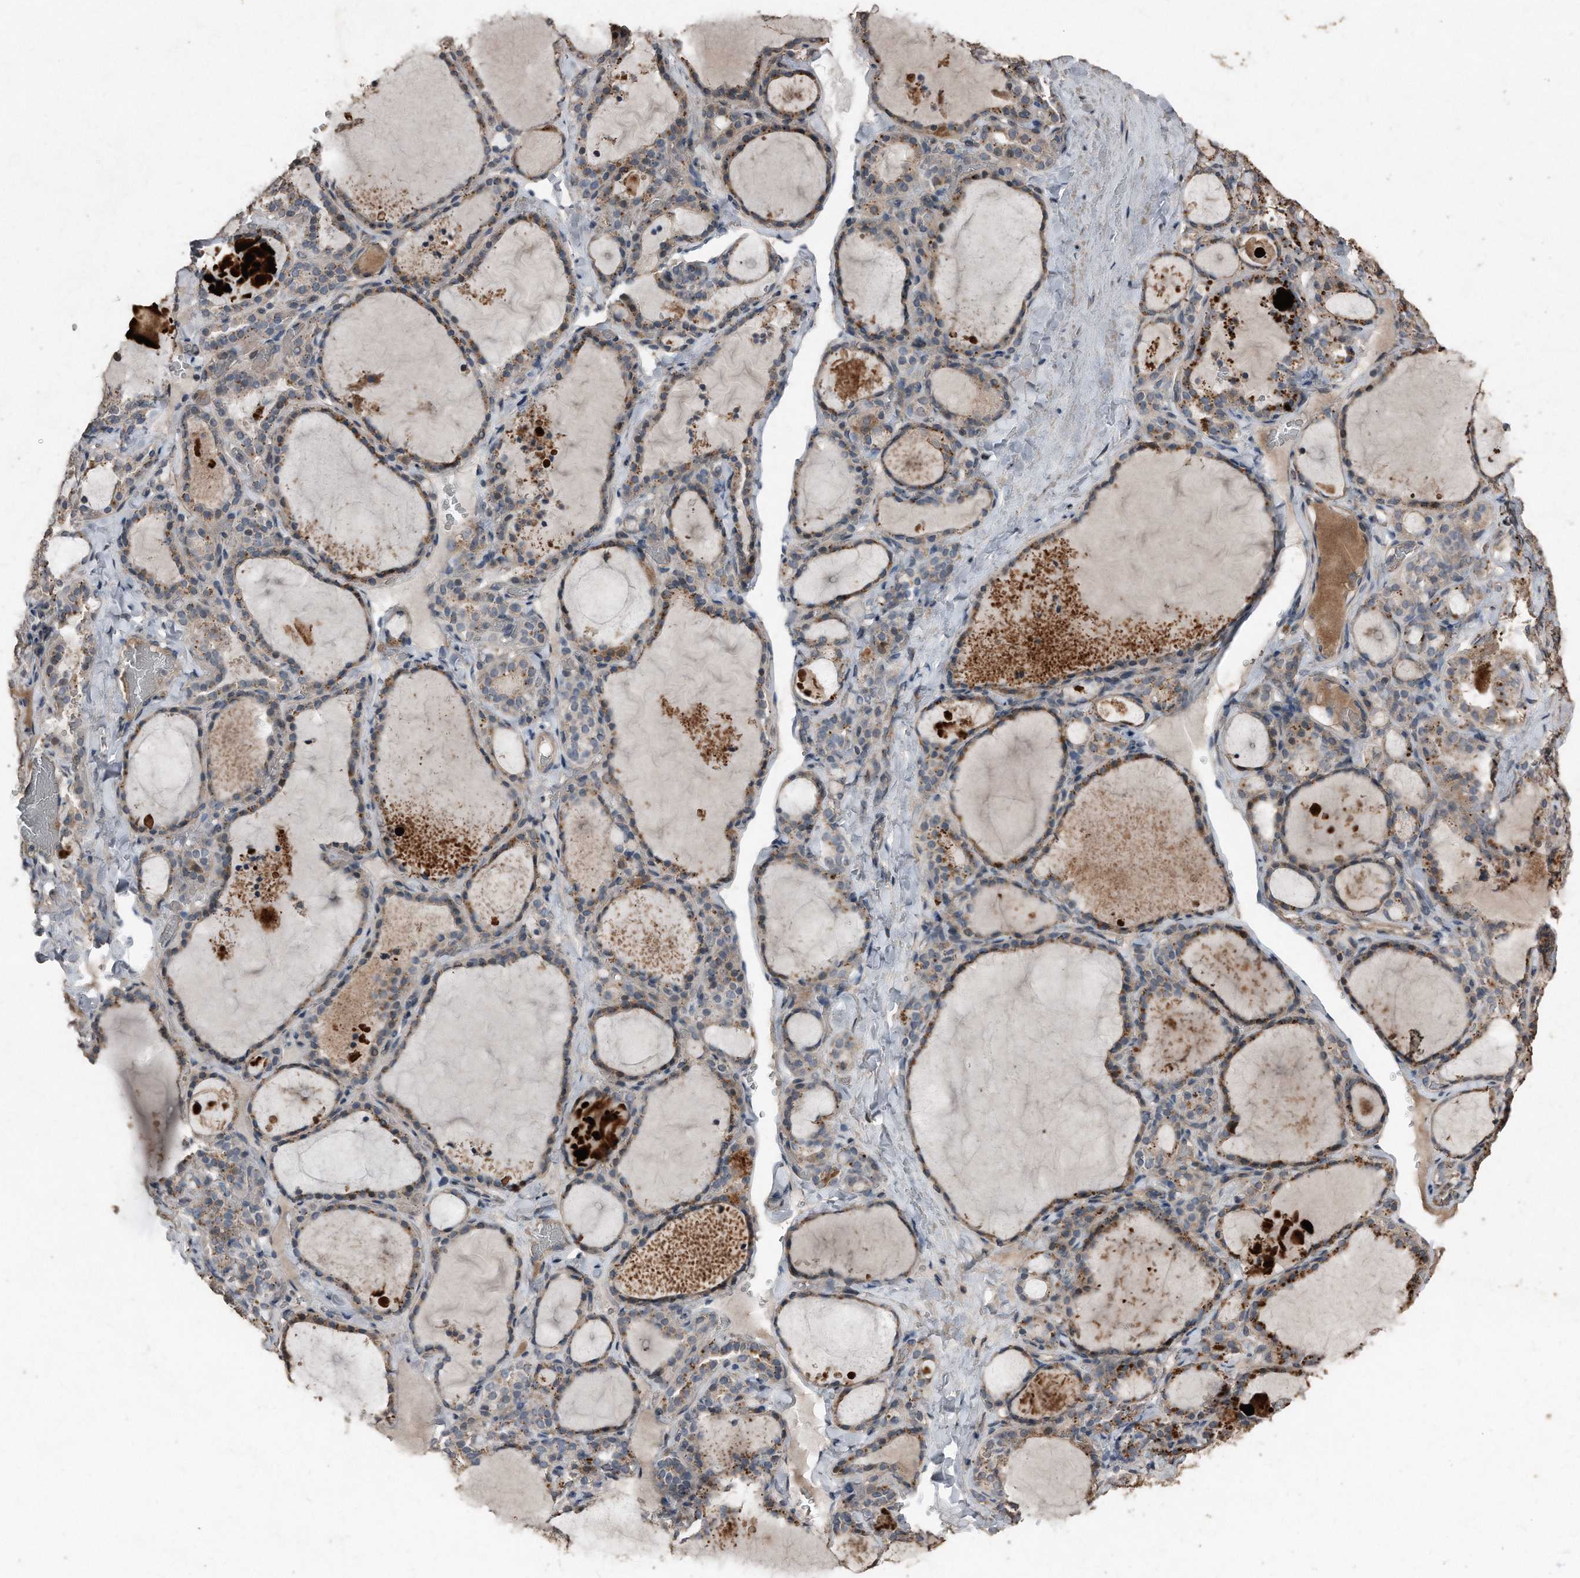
{"staining": {"intensity": "moderate", "quantity": "25%-75%", "location": "cytoplasmic/membranous"}, "tissue": "thyroid gland", "cell_type": "Glandular cells", "image_type": "normal", "snomed": [{"axis": "morphology", "description": "Normal tissue, NOS"}, {"axis": "topography", "description": "Thyroid gland"}], "caption": "Unremarkable thyroid gland demonstrates moderate cytoplasmic/membranous expression in approximately 25%-75% of glandular cells.", "gene": "ANKRD10", "patient": {"sex": "female", "age": 22}}